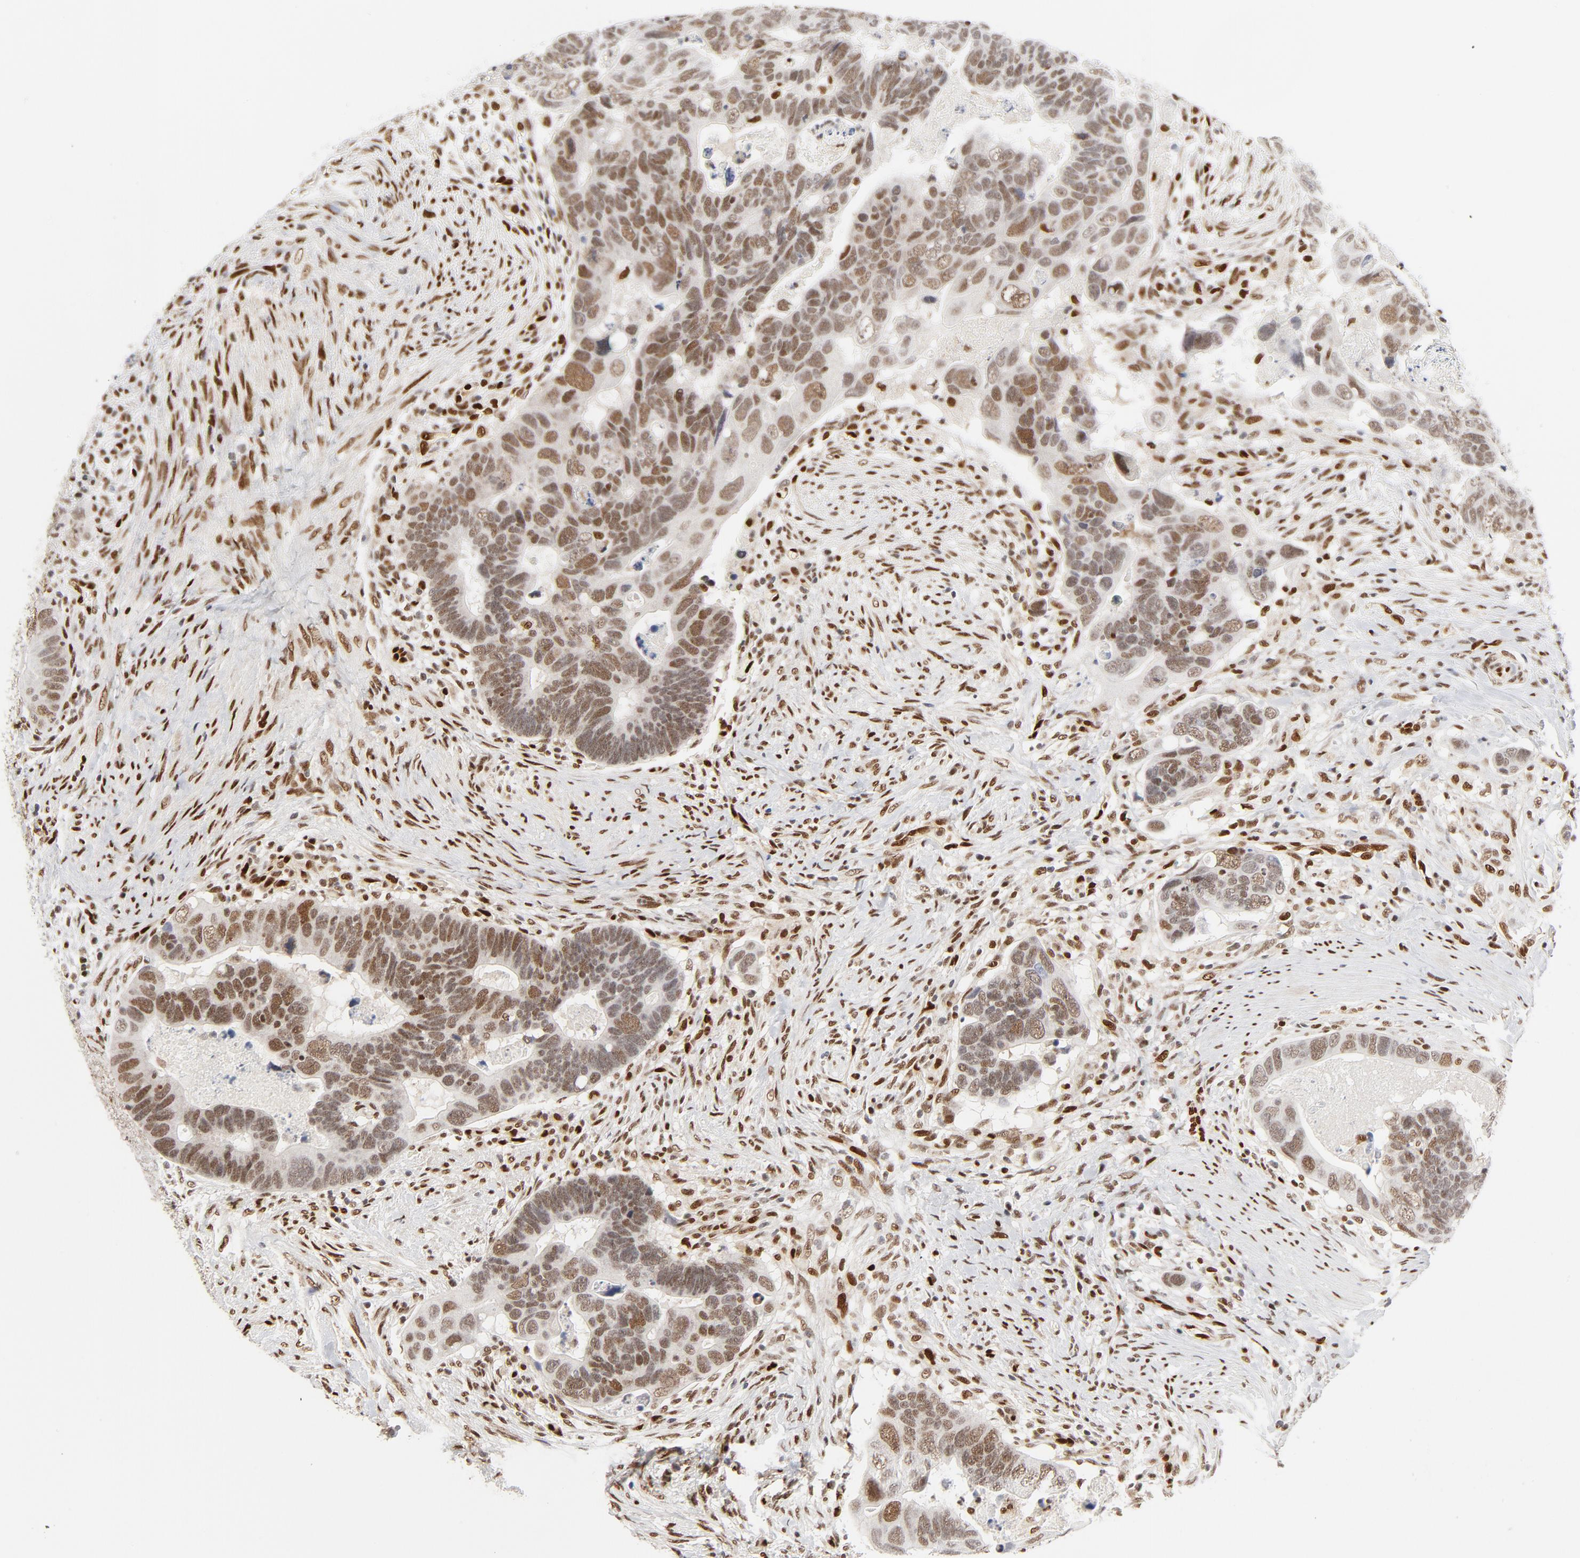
{"staining": {"intensity": "moderate", "quantity": "25%-75%", "location": "nuclear"}, "tissue": "colorectal cancer", "cell_type": "Tumor cells", "image_type": "cancer", "snomed": [{"axis": "morphology", "description": "Adenocarcinoma, NOS"}, {"axis": "topography", "description": "Rectum"}], "caption": "This is an image of IHC staining of adenocarcinoma (colorectal), which shows moderate staining in the nuclear of tumor cells.", "gene": "MEF2A", "patient": {"sex": "male", "age": 53}}